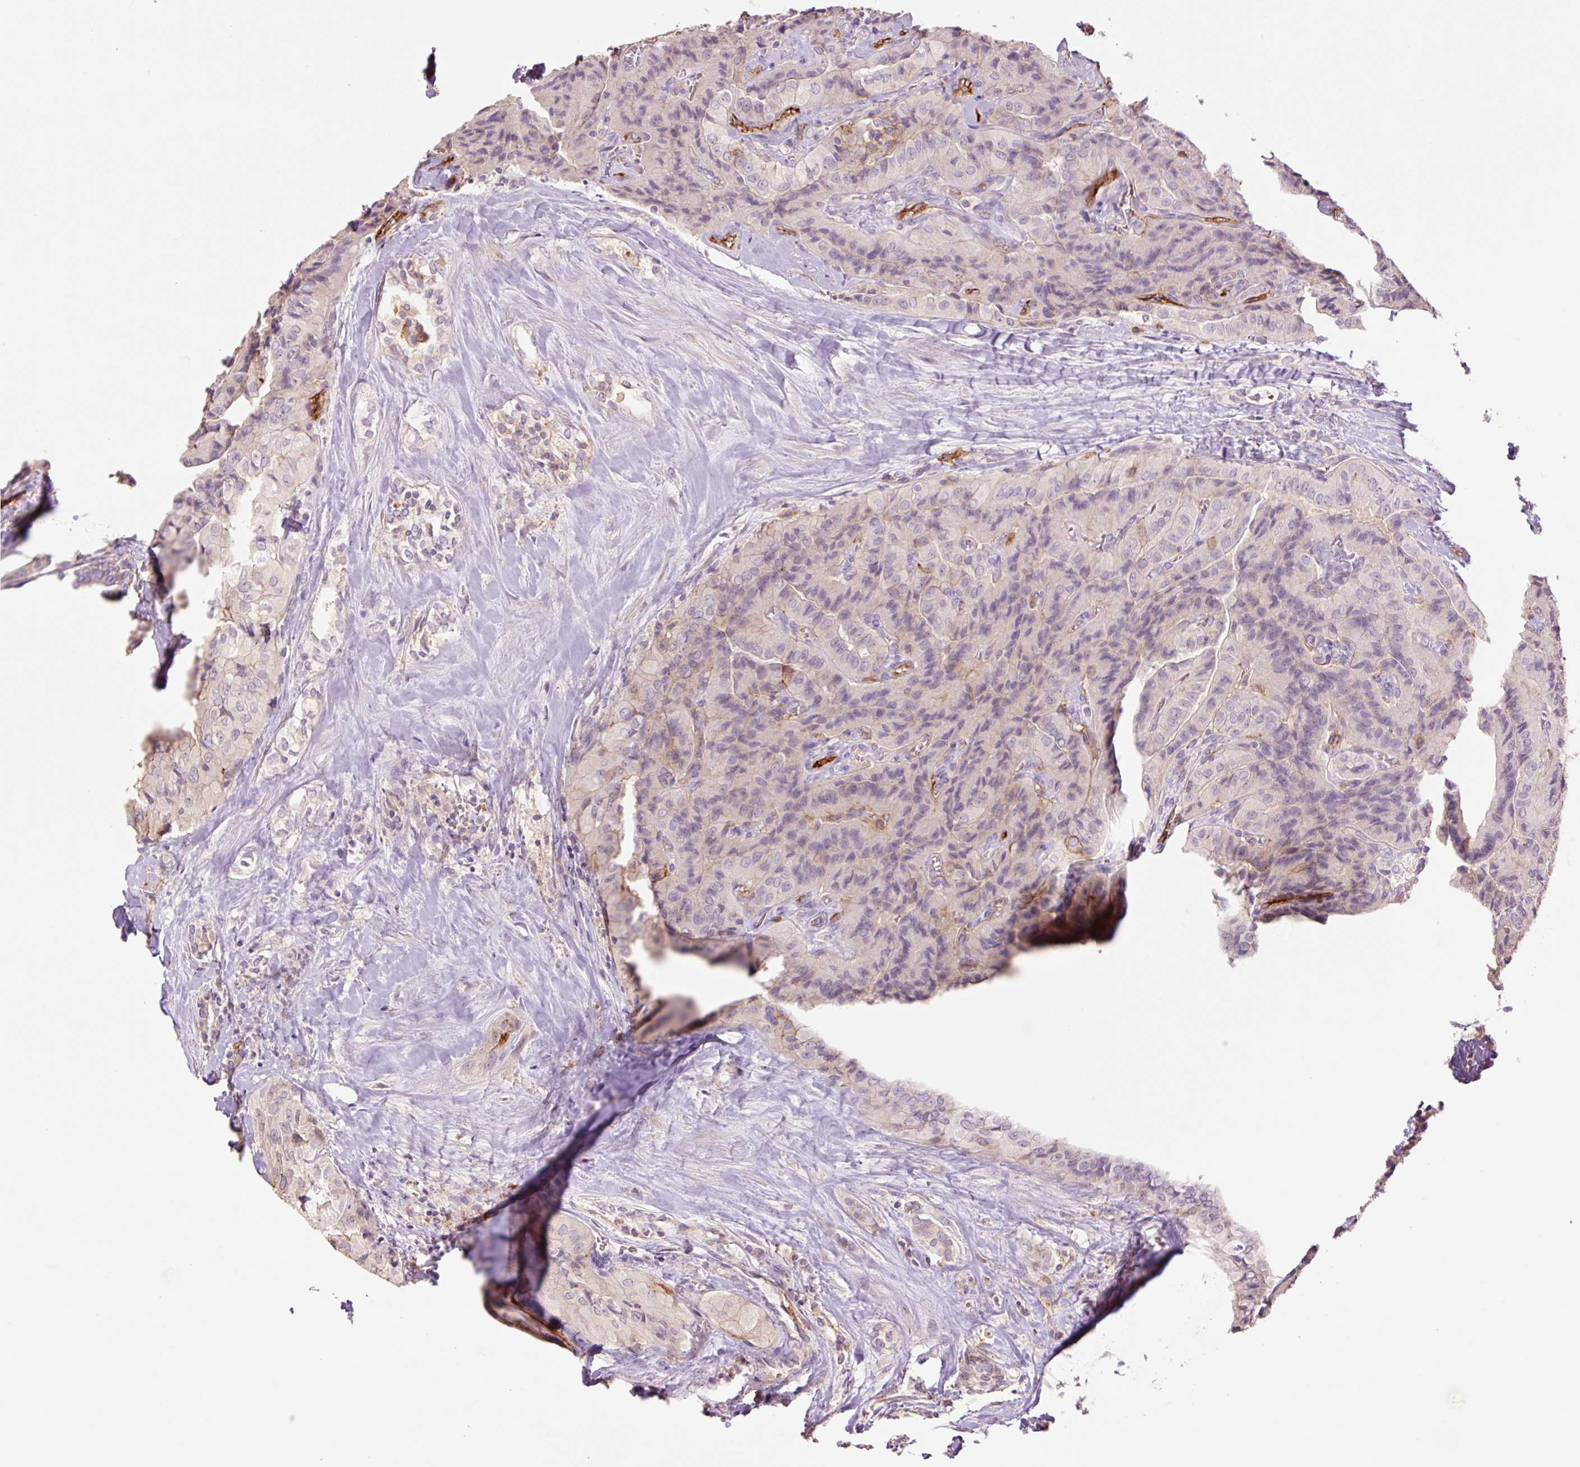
{"staining": {"intensity": "negative", "quantity": "none", "location": "none"}, "tissue": "thyroid cancer", "cell_type": "Tumor cells", "image_type": "cancer", "snomed": [{"axis": "morphology", "description": "Normal tissue, NOS"}, {"axis": "morphology", "description": "Papillary adenocarcinoma, NOS"}, {"axis": "topography", "description": "Thyroid gland"}], "caption": "High power microscopy histopathology image of an IHC micrograph of thyroid cancer, revealing no significant staining in tumor cells.", "gene": "SLC1A4", "patient": {"sex": "female", "age": 59}}